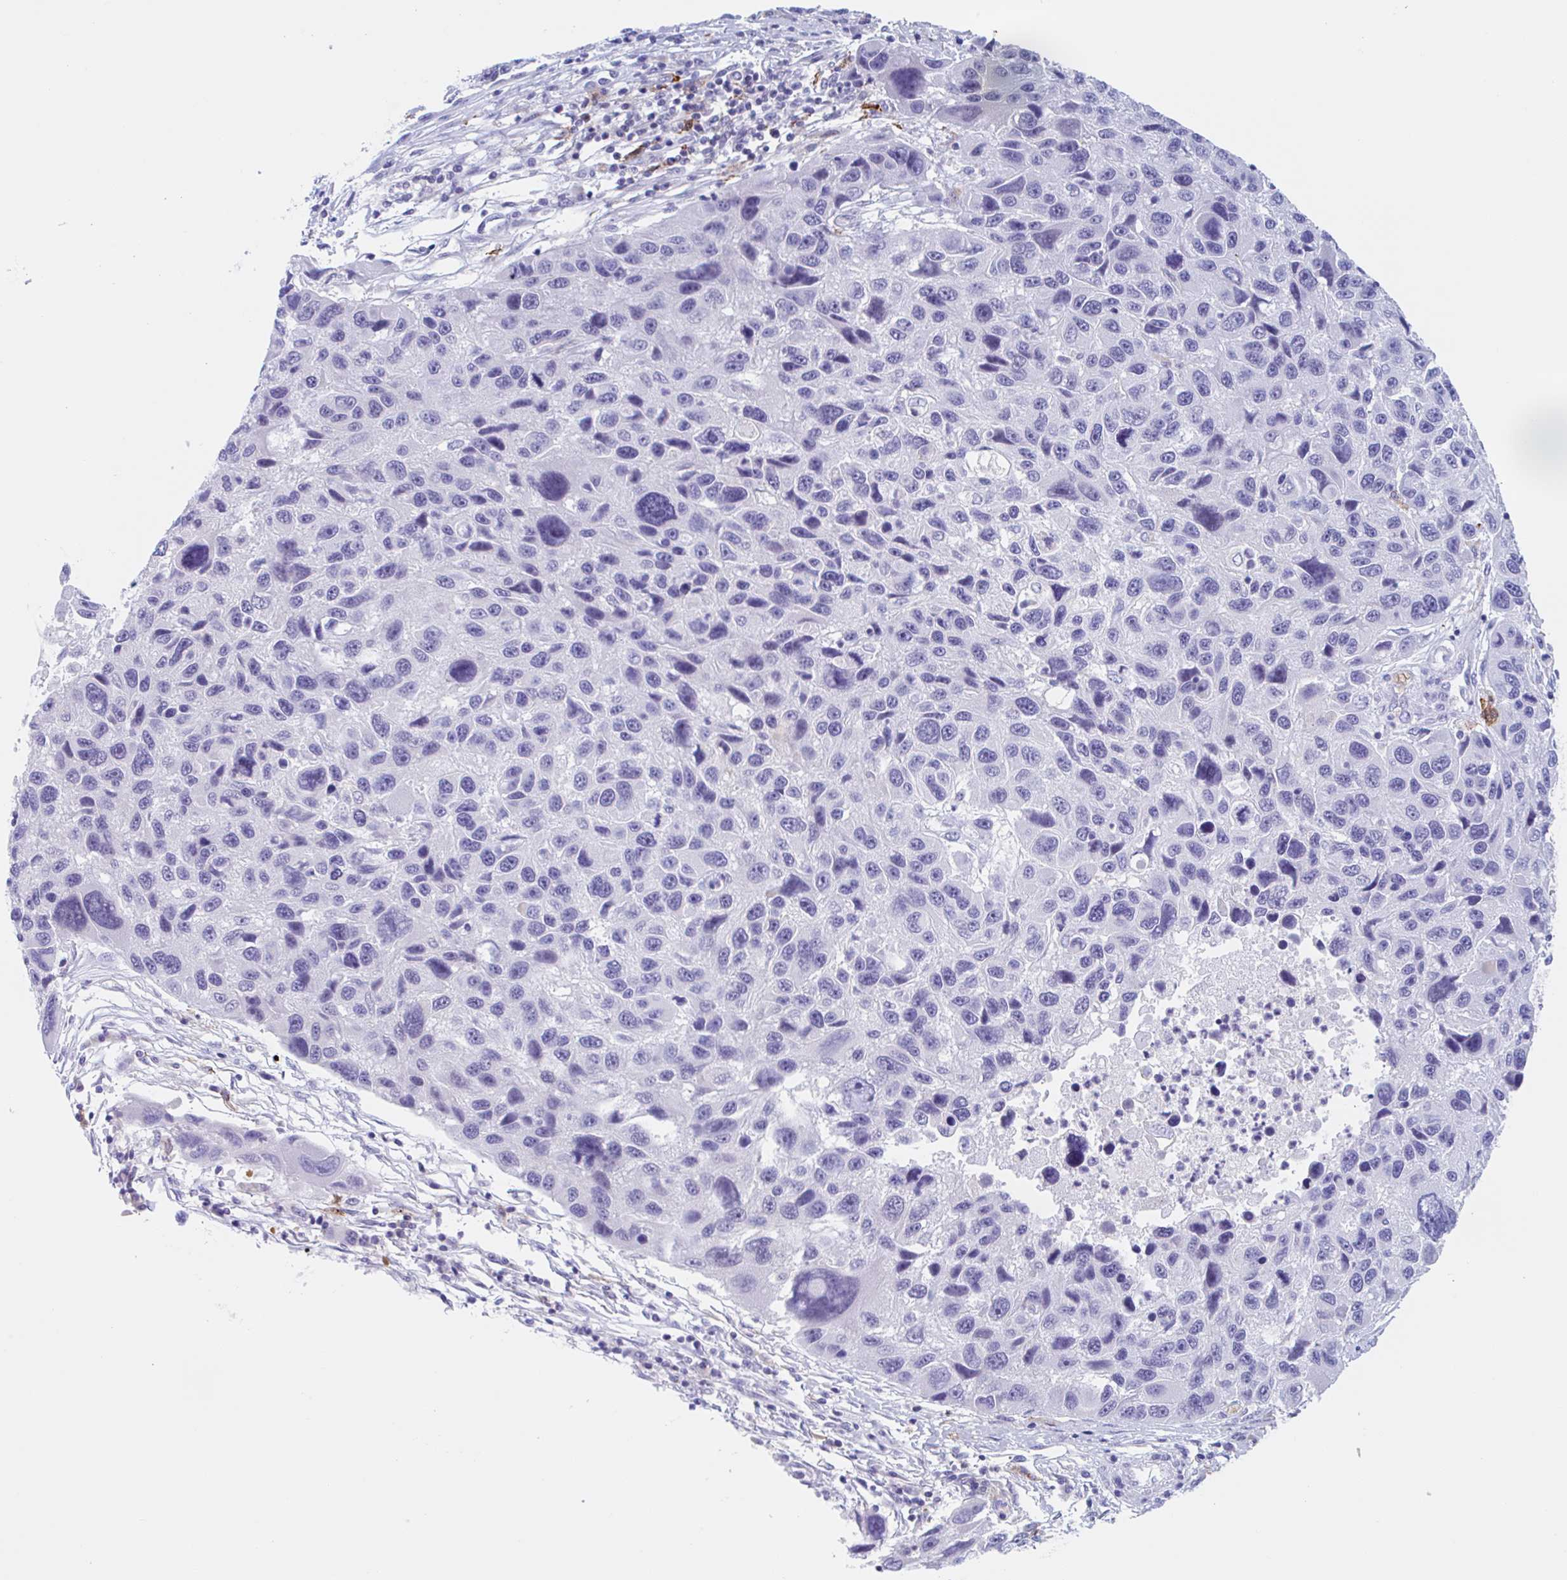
{"staining": {"intensity": "negative", "quantity": "none", "location": "none"}, "tissue": "melanoma", "cell_type": "Tumor cells", "image_type": "cancer", "snomed": [{"axis": "morphology", "description": "Malignant melanoma, NOS"}, {"axis": "topography", "description": "Skin"}], "caption": "IHC image of human malignant melanoma stained for a protein (brown), which exhibits no staining in tumor cells.", "gene": "ANKRD9", "patient": {"sex": "male", "age": 53}}